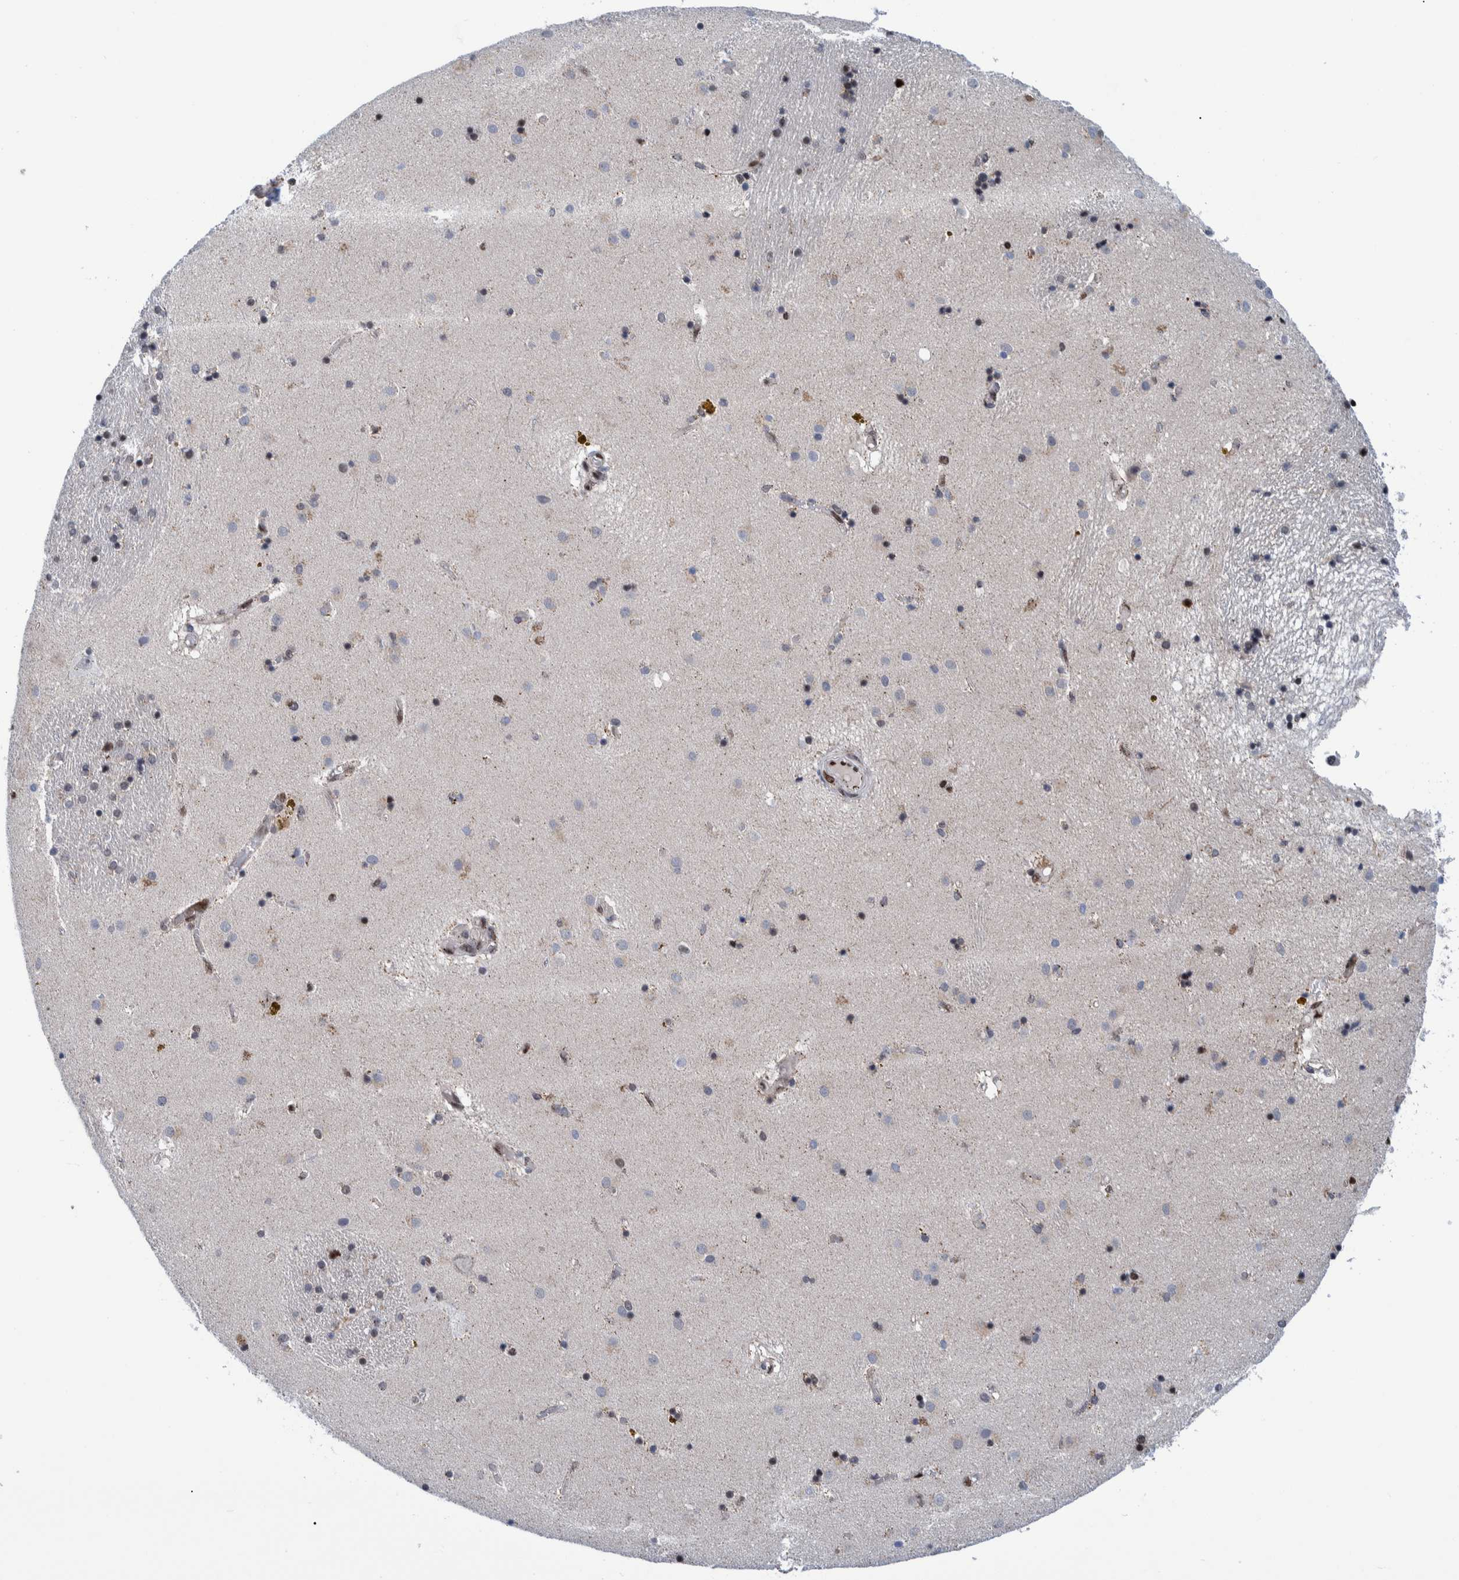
{"staining": {"intensity": "moderate", "quantity": "25%-75%", "location": "nuclear"}, "tissue": "caudate", "cell_type": "Glial cells", "image_type": "normal", "snomed": [{"axis": "morphology", "description": "Normal tissue, NOS"}, {"axis": "topography", "description": "Lateral ventricle wall"}], "caption": "Brown immunohistochemical staining in unremarkable human caudate reveals moderate nuclear expression in approximately 25%-75% of glial cells. (DAB (3,3'-diaminobenzidine) = brown stain, brightfield microscopy at high magnification).", "gene": "HEATR9", "patient": {"sex": "male", "age": 70}}